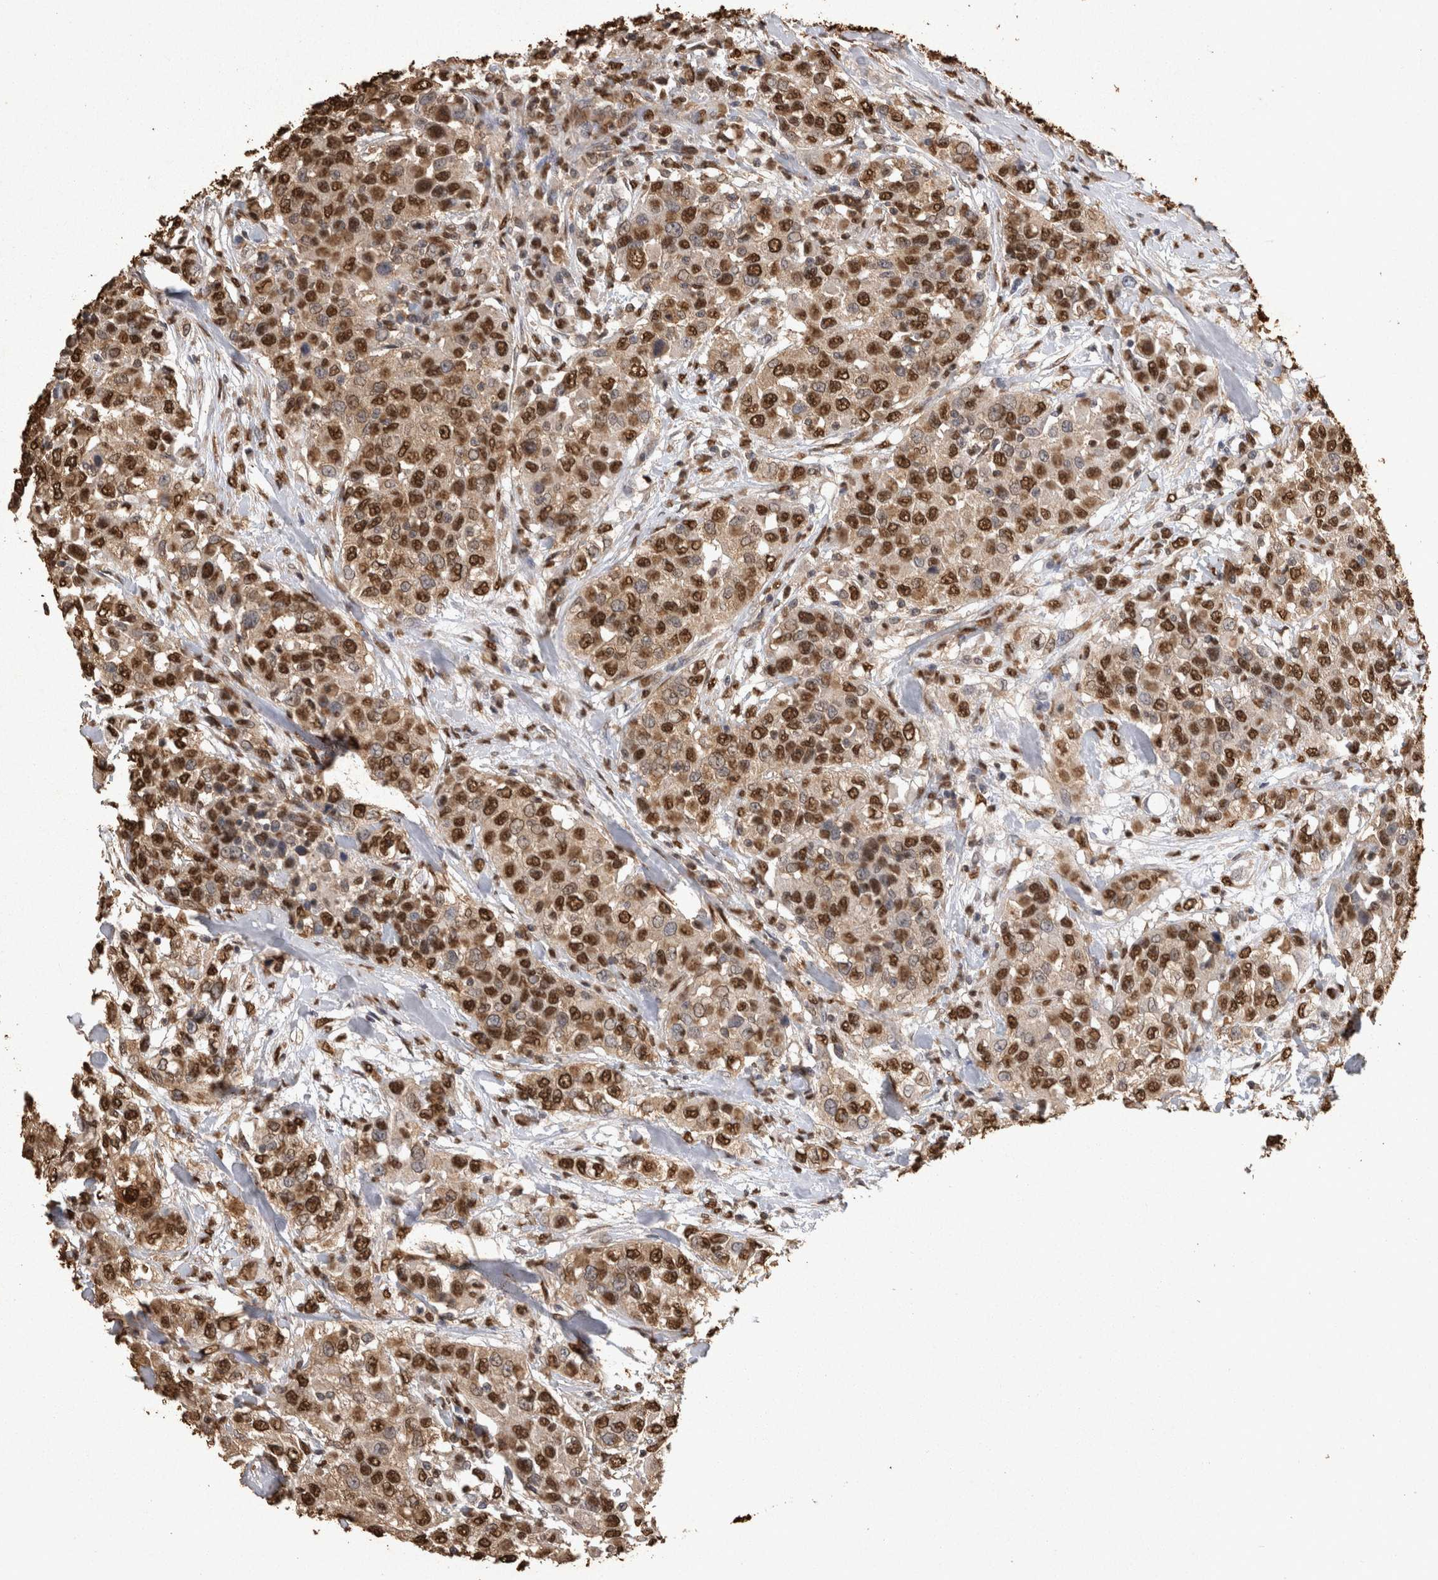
{"staining": {"intensity": "strong", "quantity": ">75%", "location": "nuclear"}, "tissue": "urothelial cancer", "cell_type": "Tumor cells", "image_type": "cancer", "snomed": [{"axis": "morphology", "description": "Urothelial carcinoma, High grade"}, {"axis": "topography", "description": "Urinary bladder"}], "caption": "The image shows immunohistochemical staining of urothelial carcinoma (high-grade). There is strong nuclear expression is seen in about >75% of tumor cells.", "gene": "OAS2", "patient": {"sex": "female", "age": 80}}